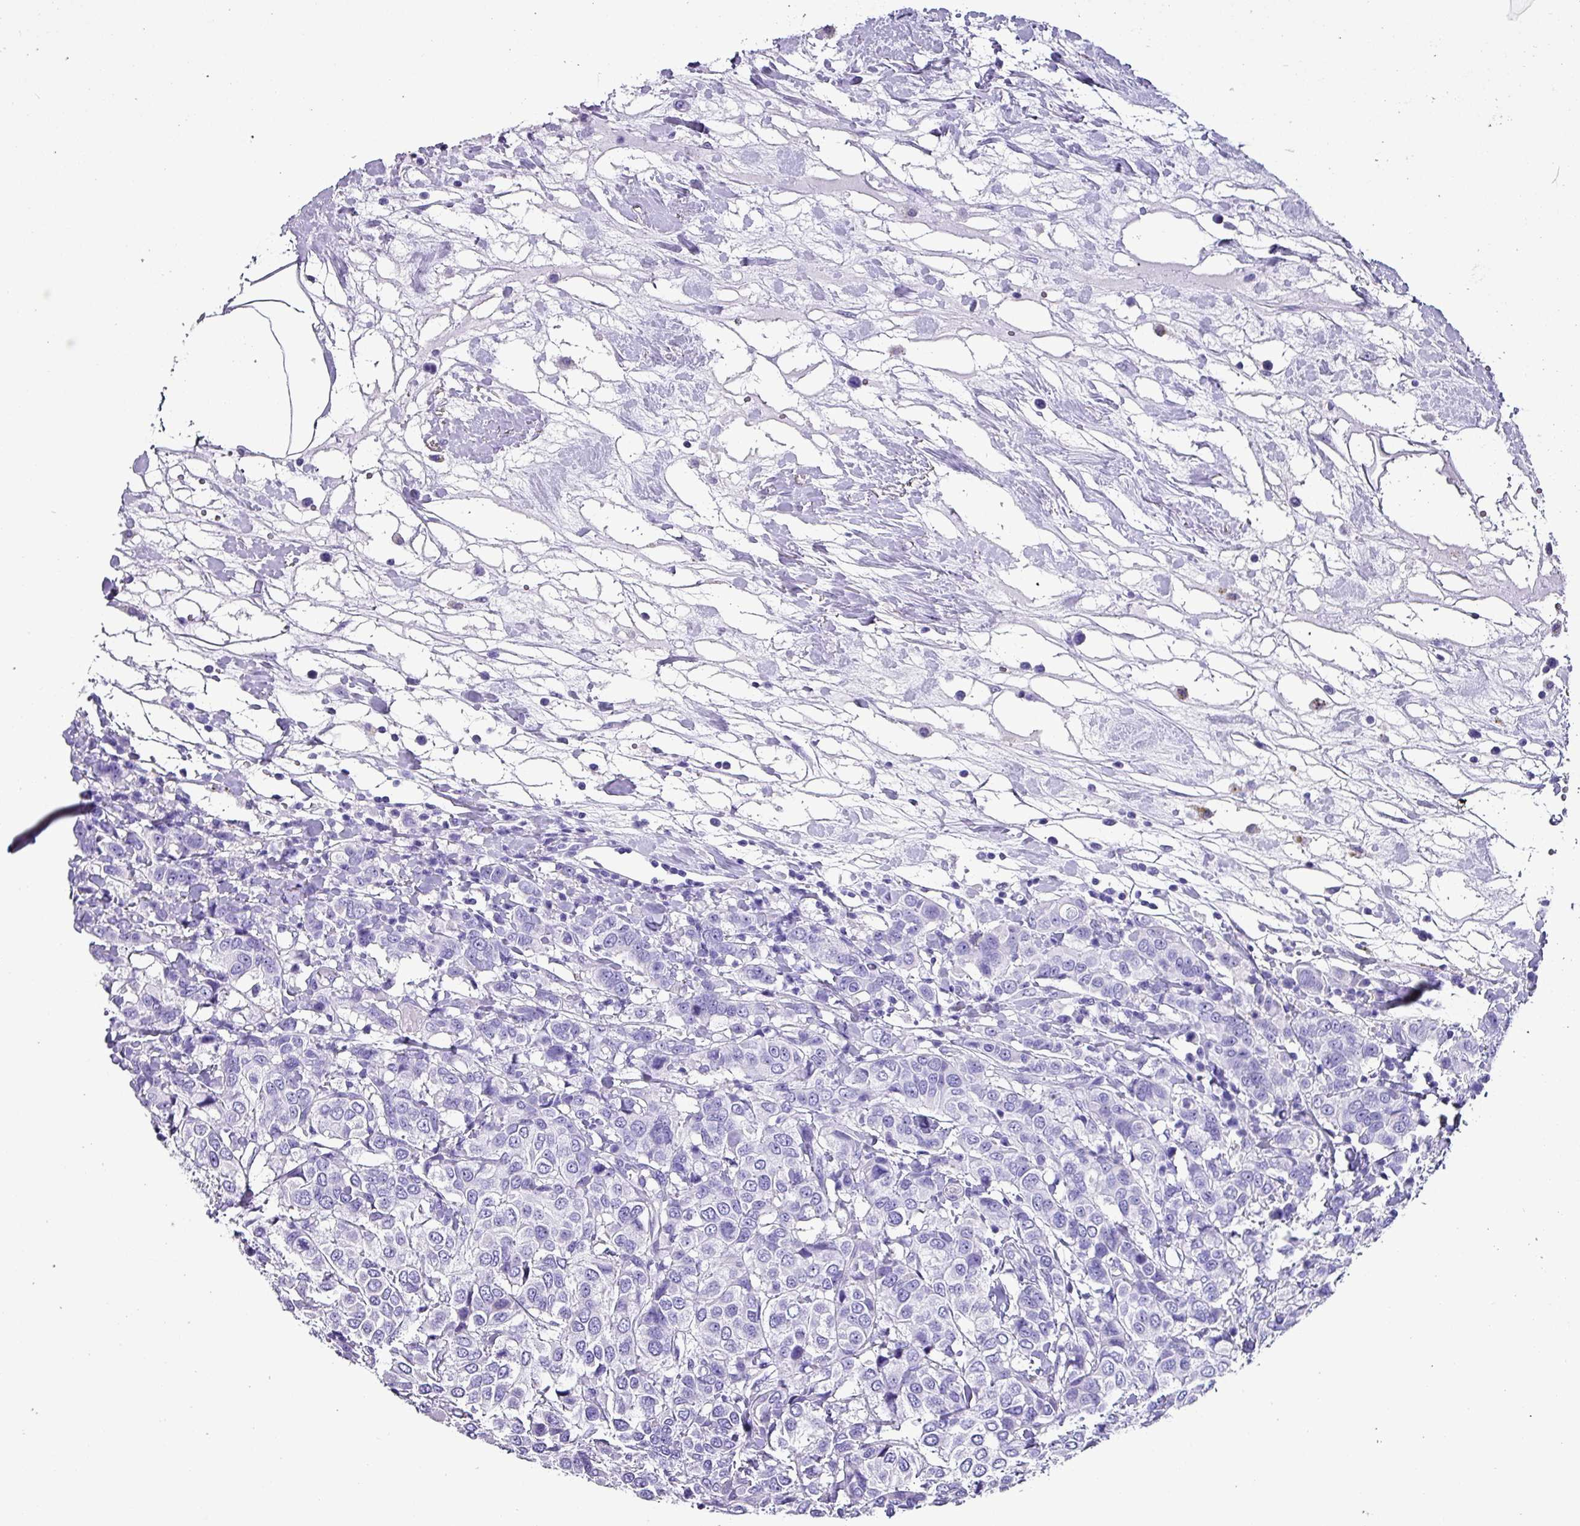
{"staining": {"intensity": "negative", "quantity": "none", "location": "none"}, "tissue": "breast cancer", "cell_type": "Tumor cells", "image_type": "cancer", "snomed": [{"axis": "morphology", "description": "Duct carcinoma"}, {"axis": "topography", "description": "Breast"}], "caption": "IHC image of neoplastic tissue: human breast cancer stained with DAB (3,3'-diaminobenzidine) displays no significant protein staining in tumor cells. (Stains: DAB (3,3'-diaminobenzidine) immunohistochemistry (IHC) with hematoxylin counter stain, Microscopy: brightfield microscopy at high magnification).", "gene": "KRT6C", "patient": {"sex": "female", "age": 55}}